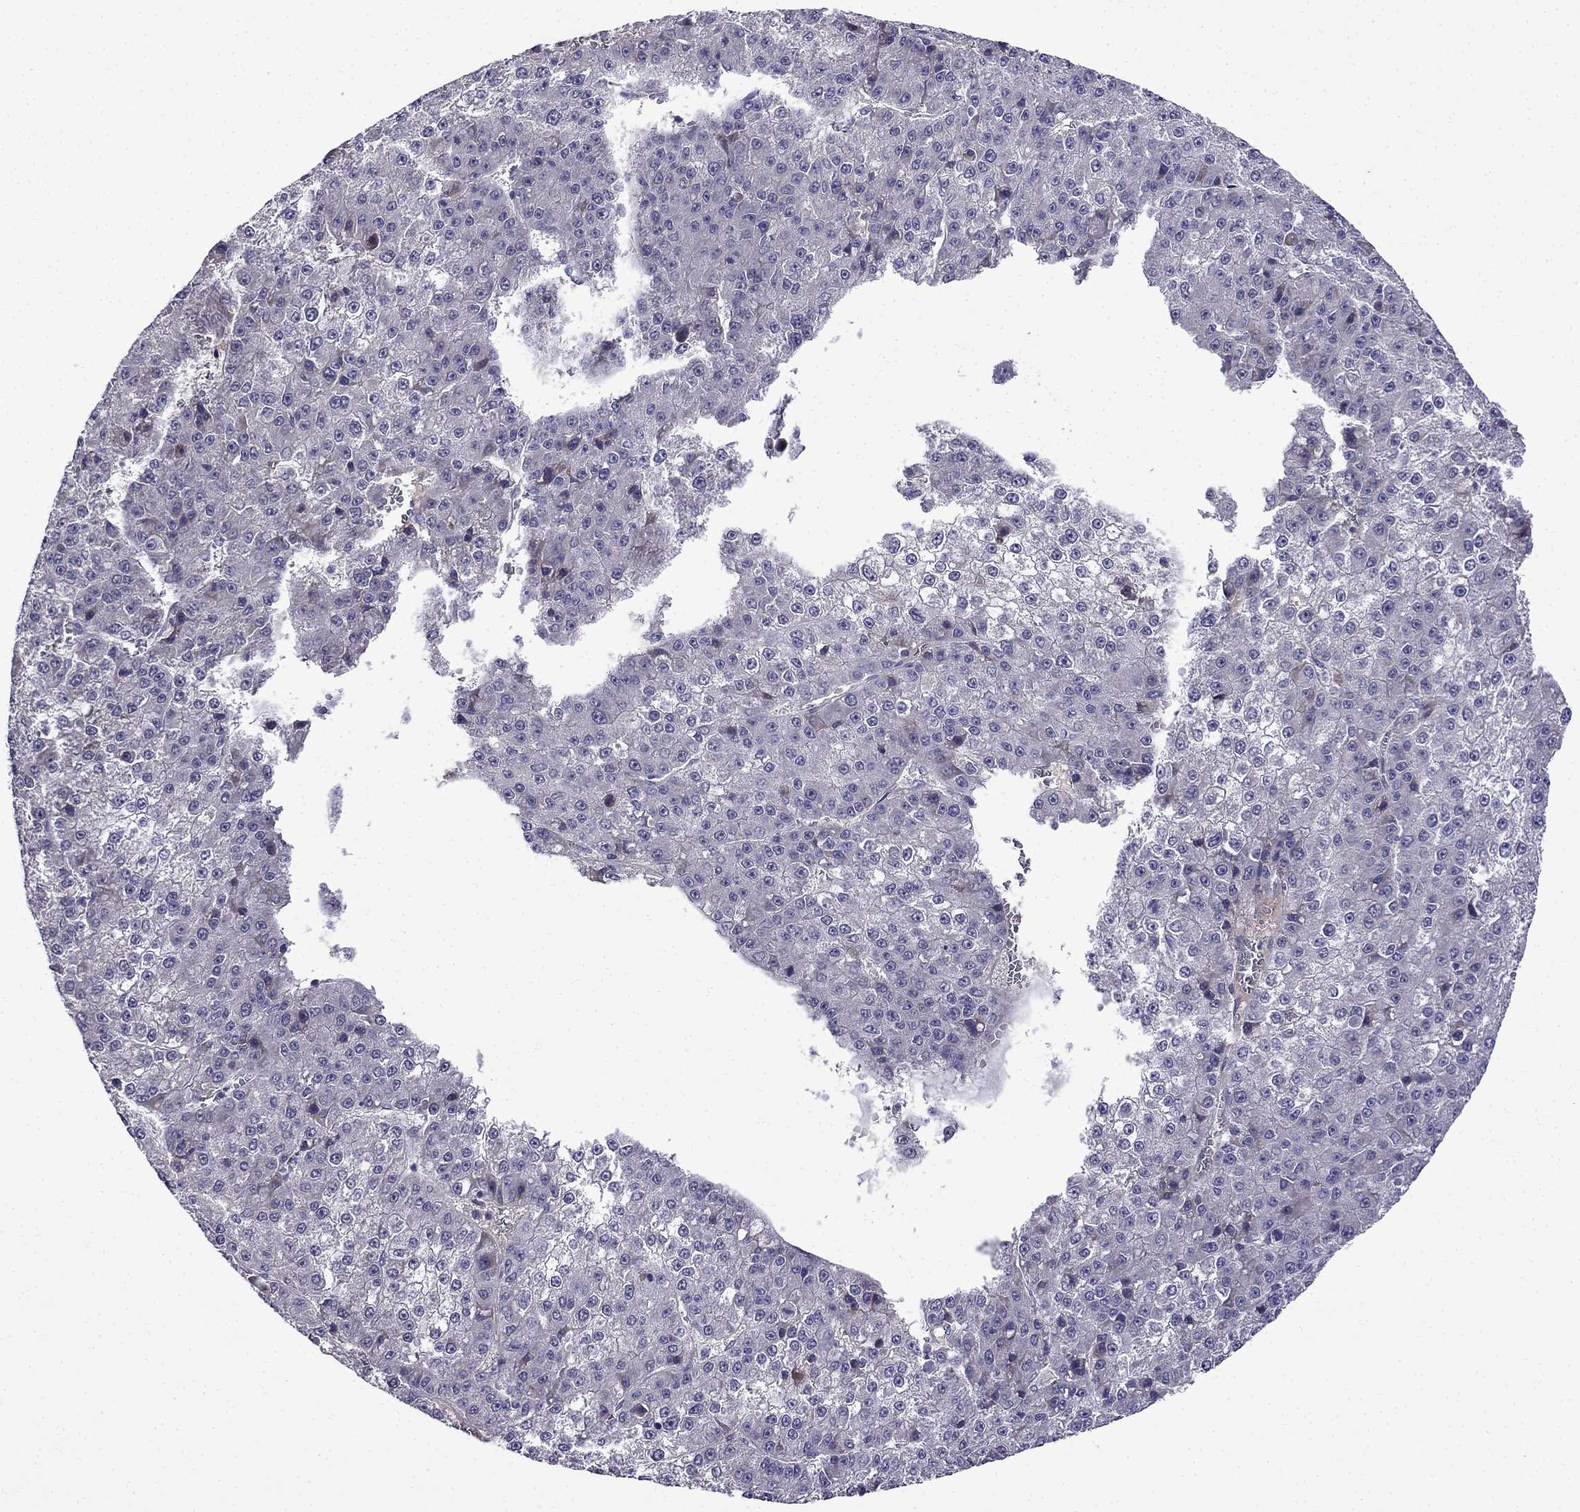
{"staining": {"intensity": "negative", "quantity": "none", "location": "none"}, "tissue": "liver cancer", "cell_type": "Tumor cells", "image_type": "cancer", "snomed": [{"axis": "morphology", "description": "Carcinoma, Hepatocellular, NOS"}, {"axis": "topography", "description": "Liver"}], "caption": "A micrograph of human liver cancer is negative for staining in tumor cells.", "gene": "PI16", "patient": {"sex": "female", "age": 73}}